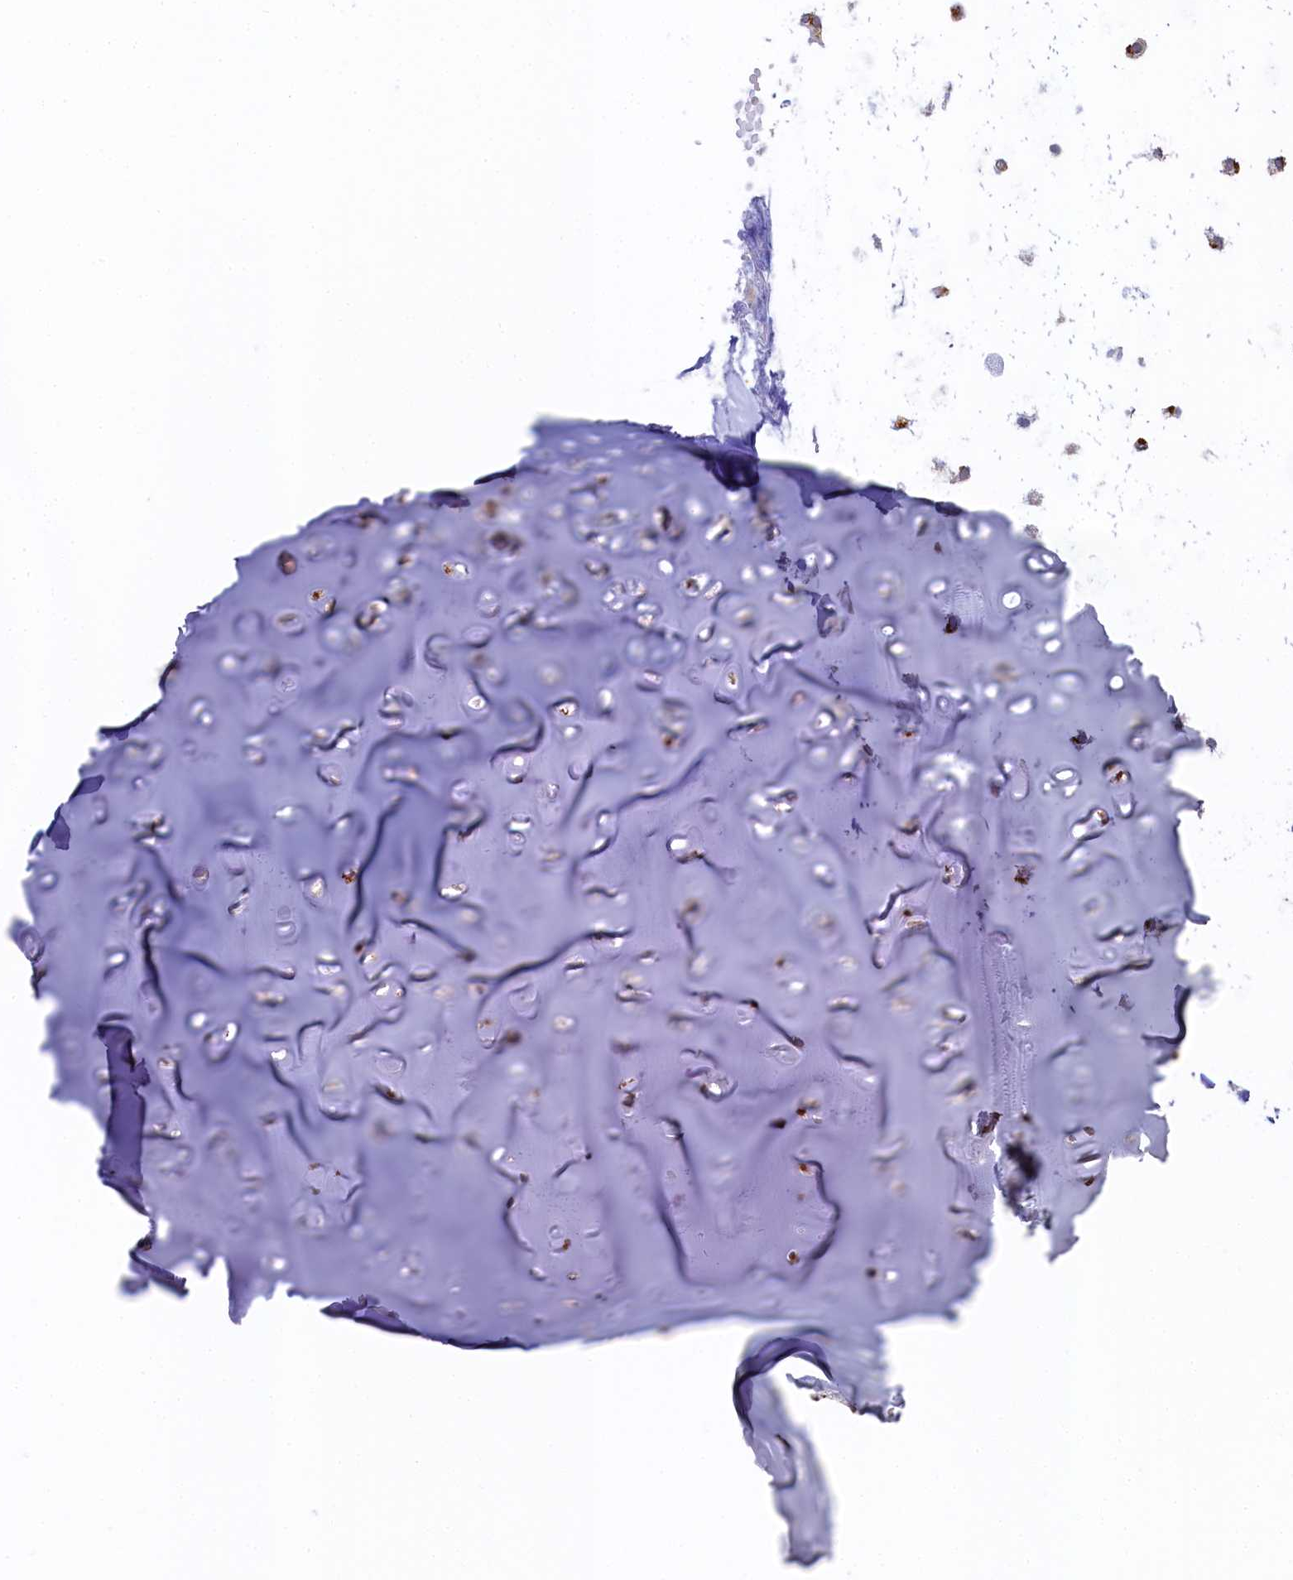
{"staining": {"intensity": "negative", "quantity": "none", "location": "none"}, "tissue": "adipose tissue", "cell_type": "Adipocytes", "image_type": "normal", "snomed": [{"axis": "morphology", "description": "Normal tissue, NOS"}, {"axis": "morphology", "description": "Basal cell carcinoma"}, {"axis": "topography", "description": "Cartilage tissue"}, {"axis": "topography", "description": "Nasopharynx"}, {"axis": "topography", "description": "Oral tissue"}], "caption": "DAB immunohistochemical staining of normal human adipose tissue demonstrates no significant expression in adipocytes.", "gene": "BET1L", "patient": {"sex": "female", "age": 77}}